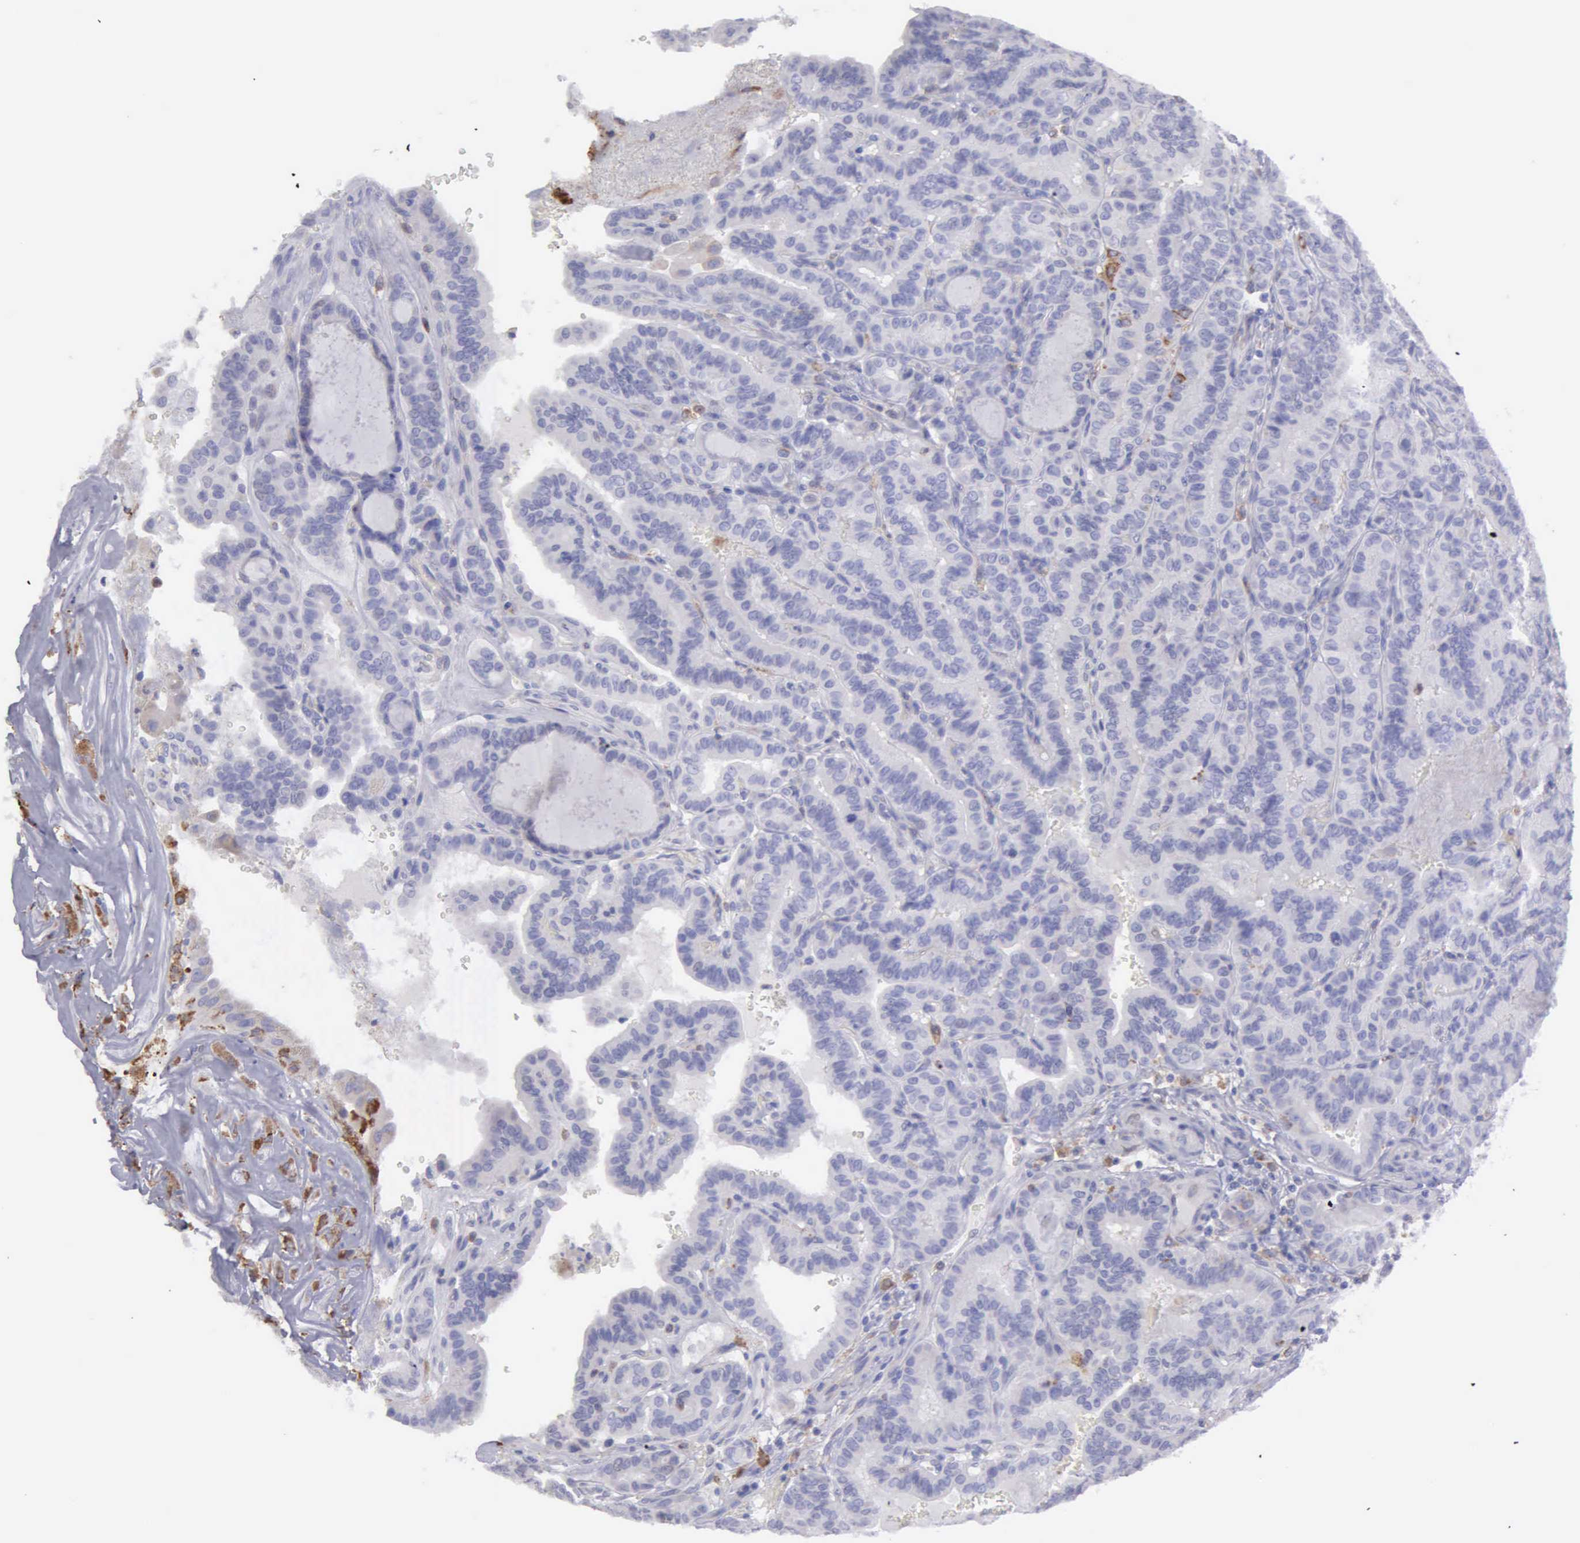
{"staining": {"intensity": "negative", "quantity": "none", "location": "none"}, "tissue": "thyroid cancer", "cell_type": "Tumor cells", "image_type": "cancer", "snomed": [{"axis": "morphology", "description": "Papillary adenocarcinoma, NOS"}, {"axis": "topography", "description": "Thyroid gland"}], "caption": "IHC image of neoplastic tissue: human papillary adenocarcinoma (thyroid) stained with DAB reveals no significant protein staining in tumor cells.", "gene": "TYRP1", "patient": {"sex": "male", "age": 87}}